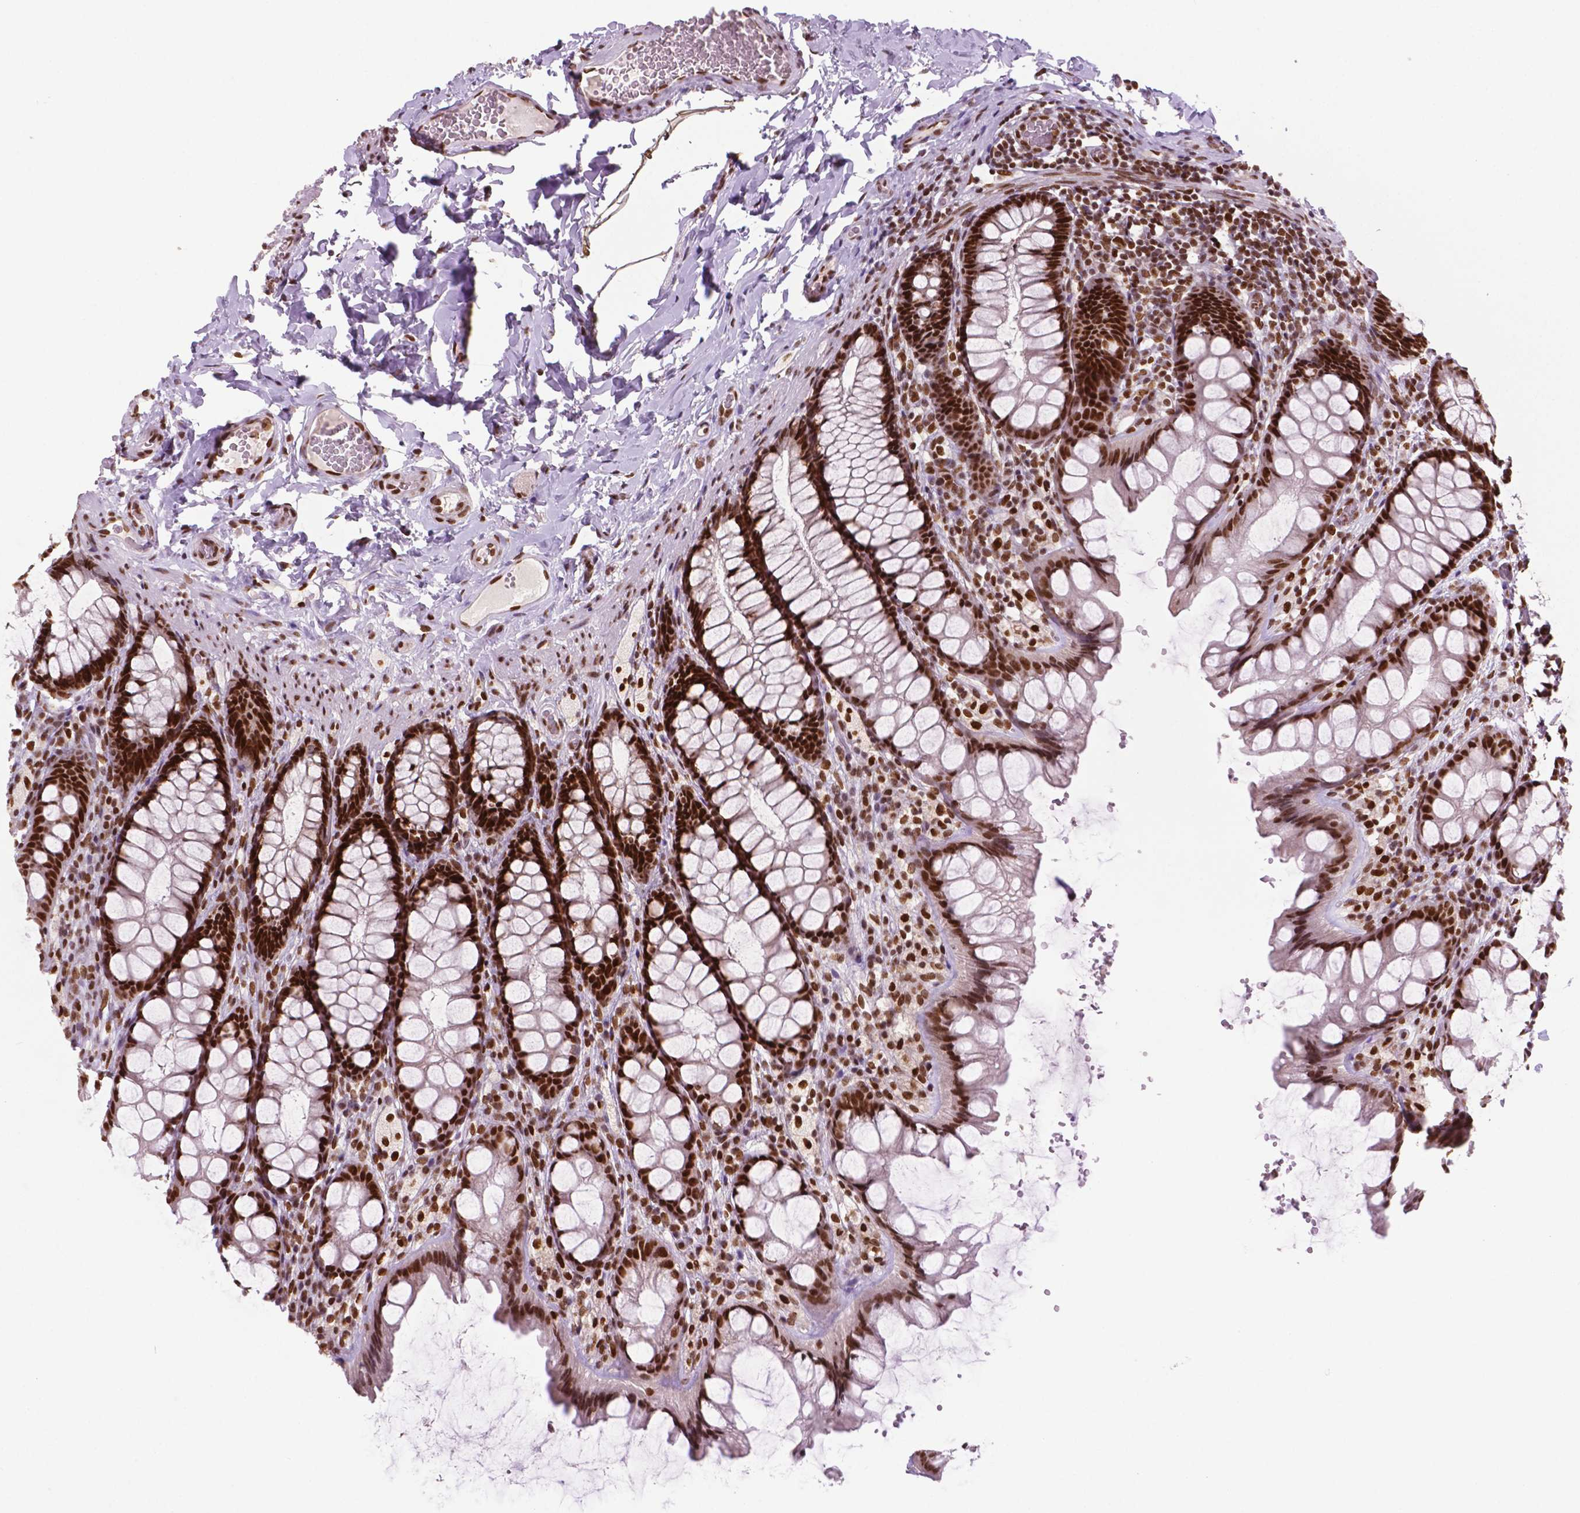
{"staining": {"intensity": "strong", "quantity": ">75%", "location": "nuclear"}, "tissue": "colon", "cell_type": "Endothelial cells", "image_type": "normal", "snomed": [{"axis": "morphology", "description": "Normal tissue, NOS"}, {"axis": "topography", "description": "Colon"}], "caption": "A photomicrograph of colon stained for a protein exhibits strong nuclear brown staining in endothelial cells.", "gene": "MLH1", "patient": {"sex": "male", "age": 47}}